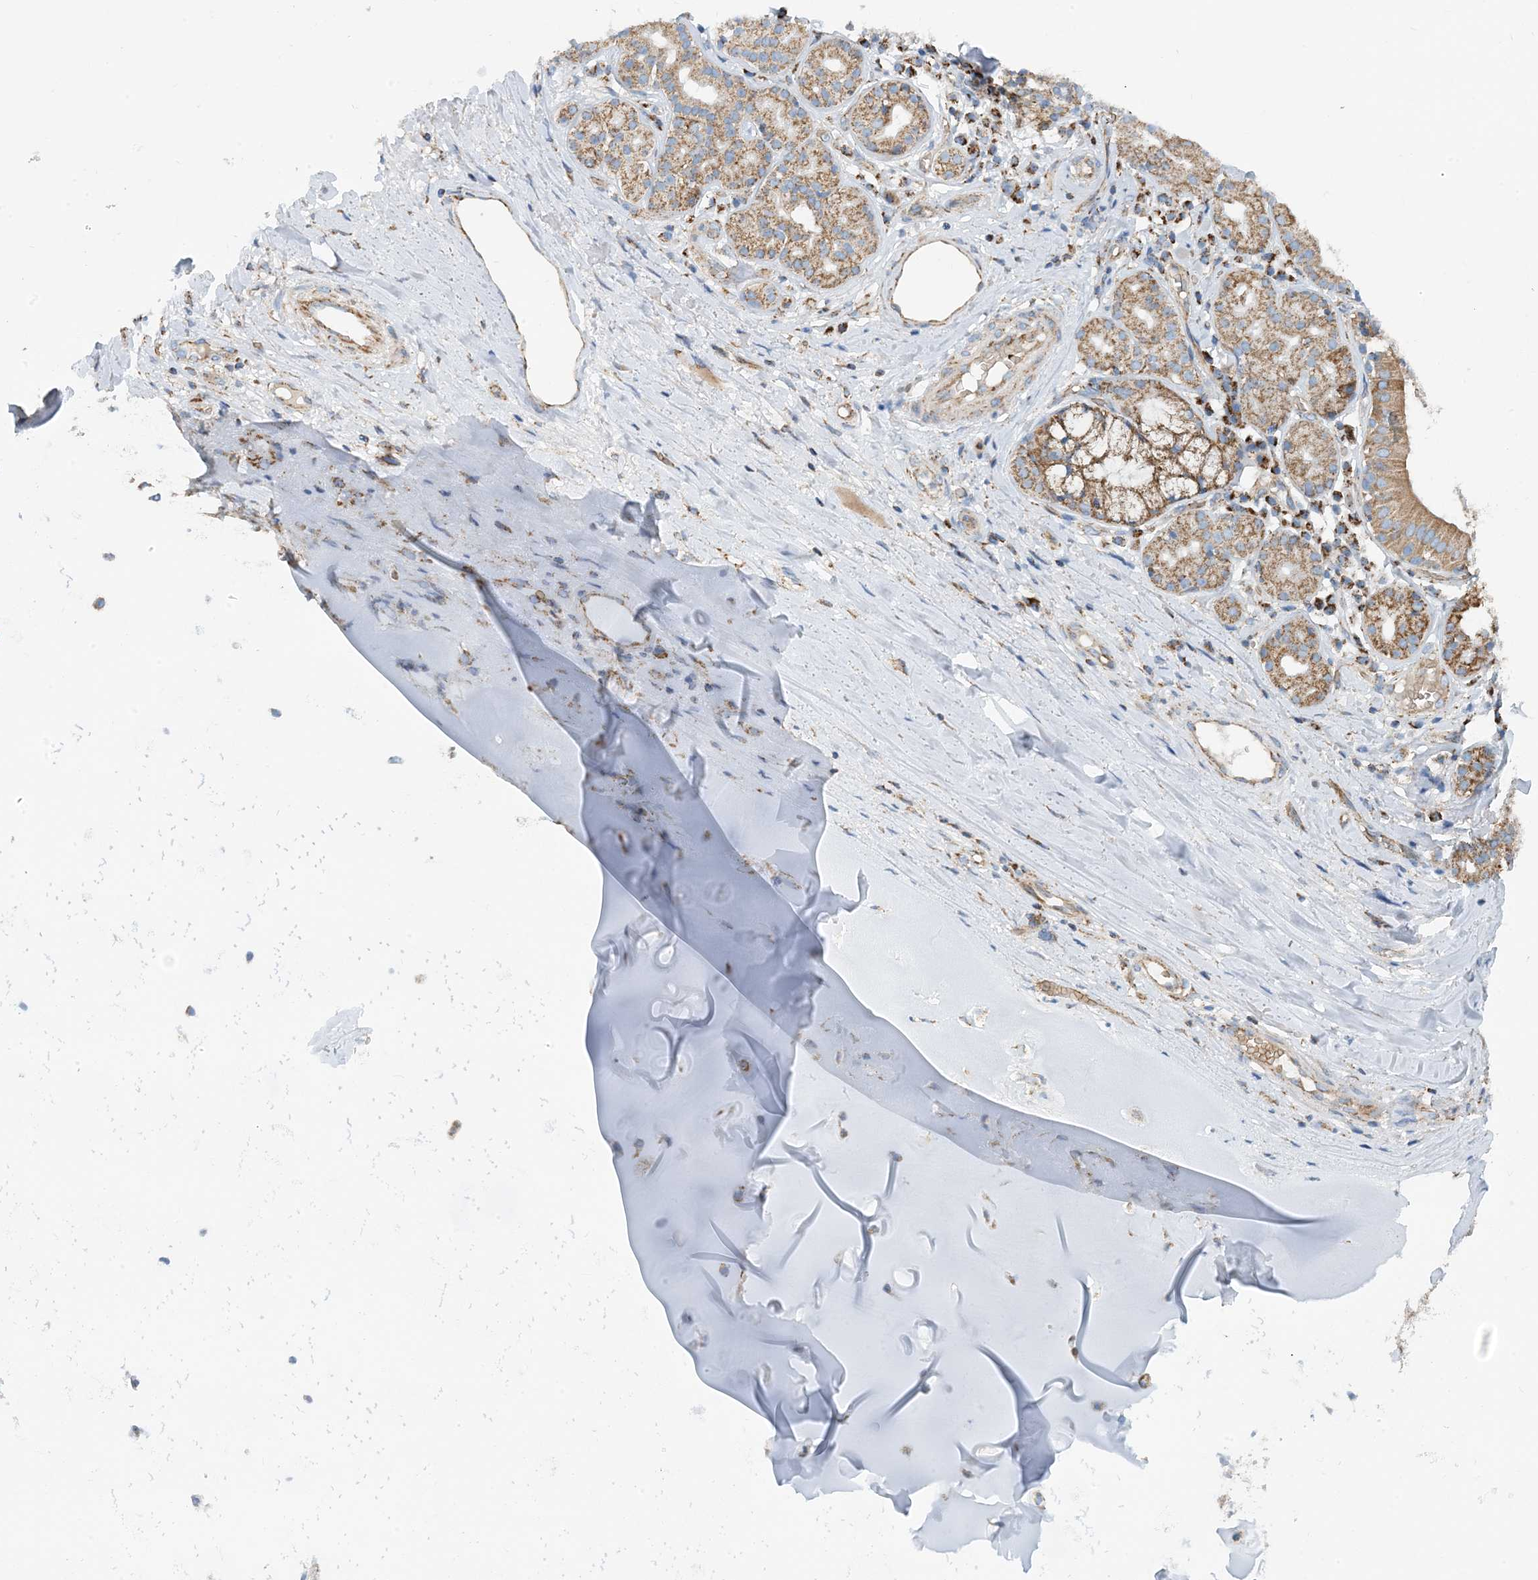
{"staining": {"intensity": "weak", "quantity": "25%-75%", "location": "cytoplasmic/membranous"}, "tissue": "adipose tissue", "cell_type": "Adipocytes", "image_type": "normal", "snomed": [{"axis": "morphology", "description": "Normal tissue, NOS"}, {"axis": "morphology", "description": "Basal cell carcinoma"}, {"axis": "topography", "description": "Cartilage tissue"}, {"axis": "topography", "description": "Nasopharynx"}, {"axis": "topography", "description": "Oral tissue"}], "caption": "A high-resolution photomicrograph shows IHC staining of unremarkable adipose tissue, which exhibits weak cytoplasmic/membranous expression in about 25%-75% of adipocytes.", "gene": "PHOSPHO2", "patient": {"sex": "female", "age": 77}}